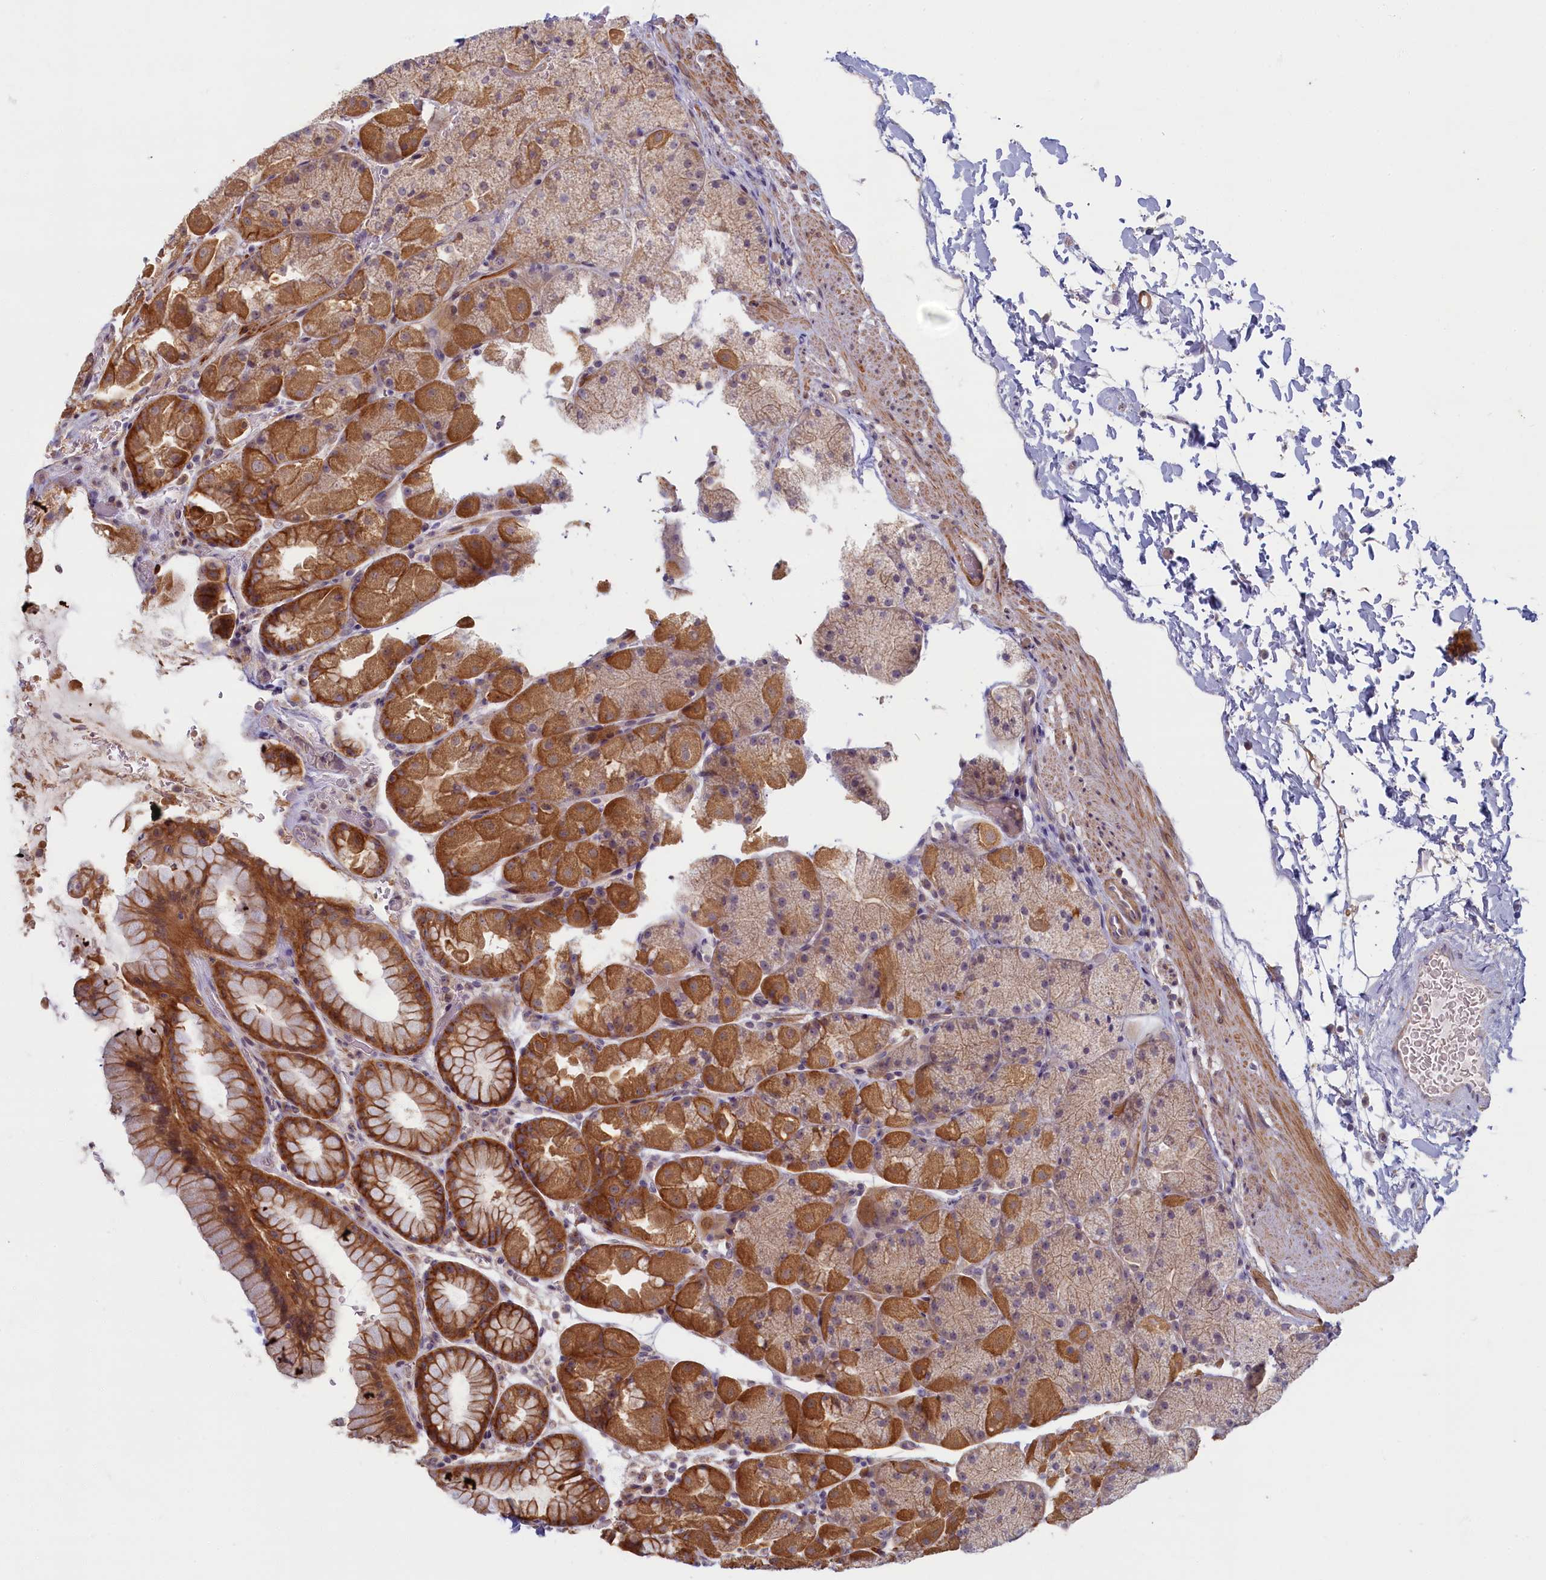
{"staining": {"intensity": "strong", "quantity": "25%-75%", "location": "cytoplasmic/membranous"}, "tissue": "stomach", "cell_type": "Glandular cells", "image_type": "normal", "snomed": [{"axis": "morphology", "description": "Normal tissue, NOS"}, {"axis": "topography", "description": "Stomach, upper"}, {"axis": "topography", "description": "Stomach, lower"}], "caption": "Strong cytoplasmic/membranous positivity for a protein is identified in about 25%-75% of glandular cells of benign stomach using immunohistochemistry (IHC).", "gene": "TRPM4", "patient": {"sex": "male", "age": 67}}